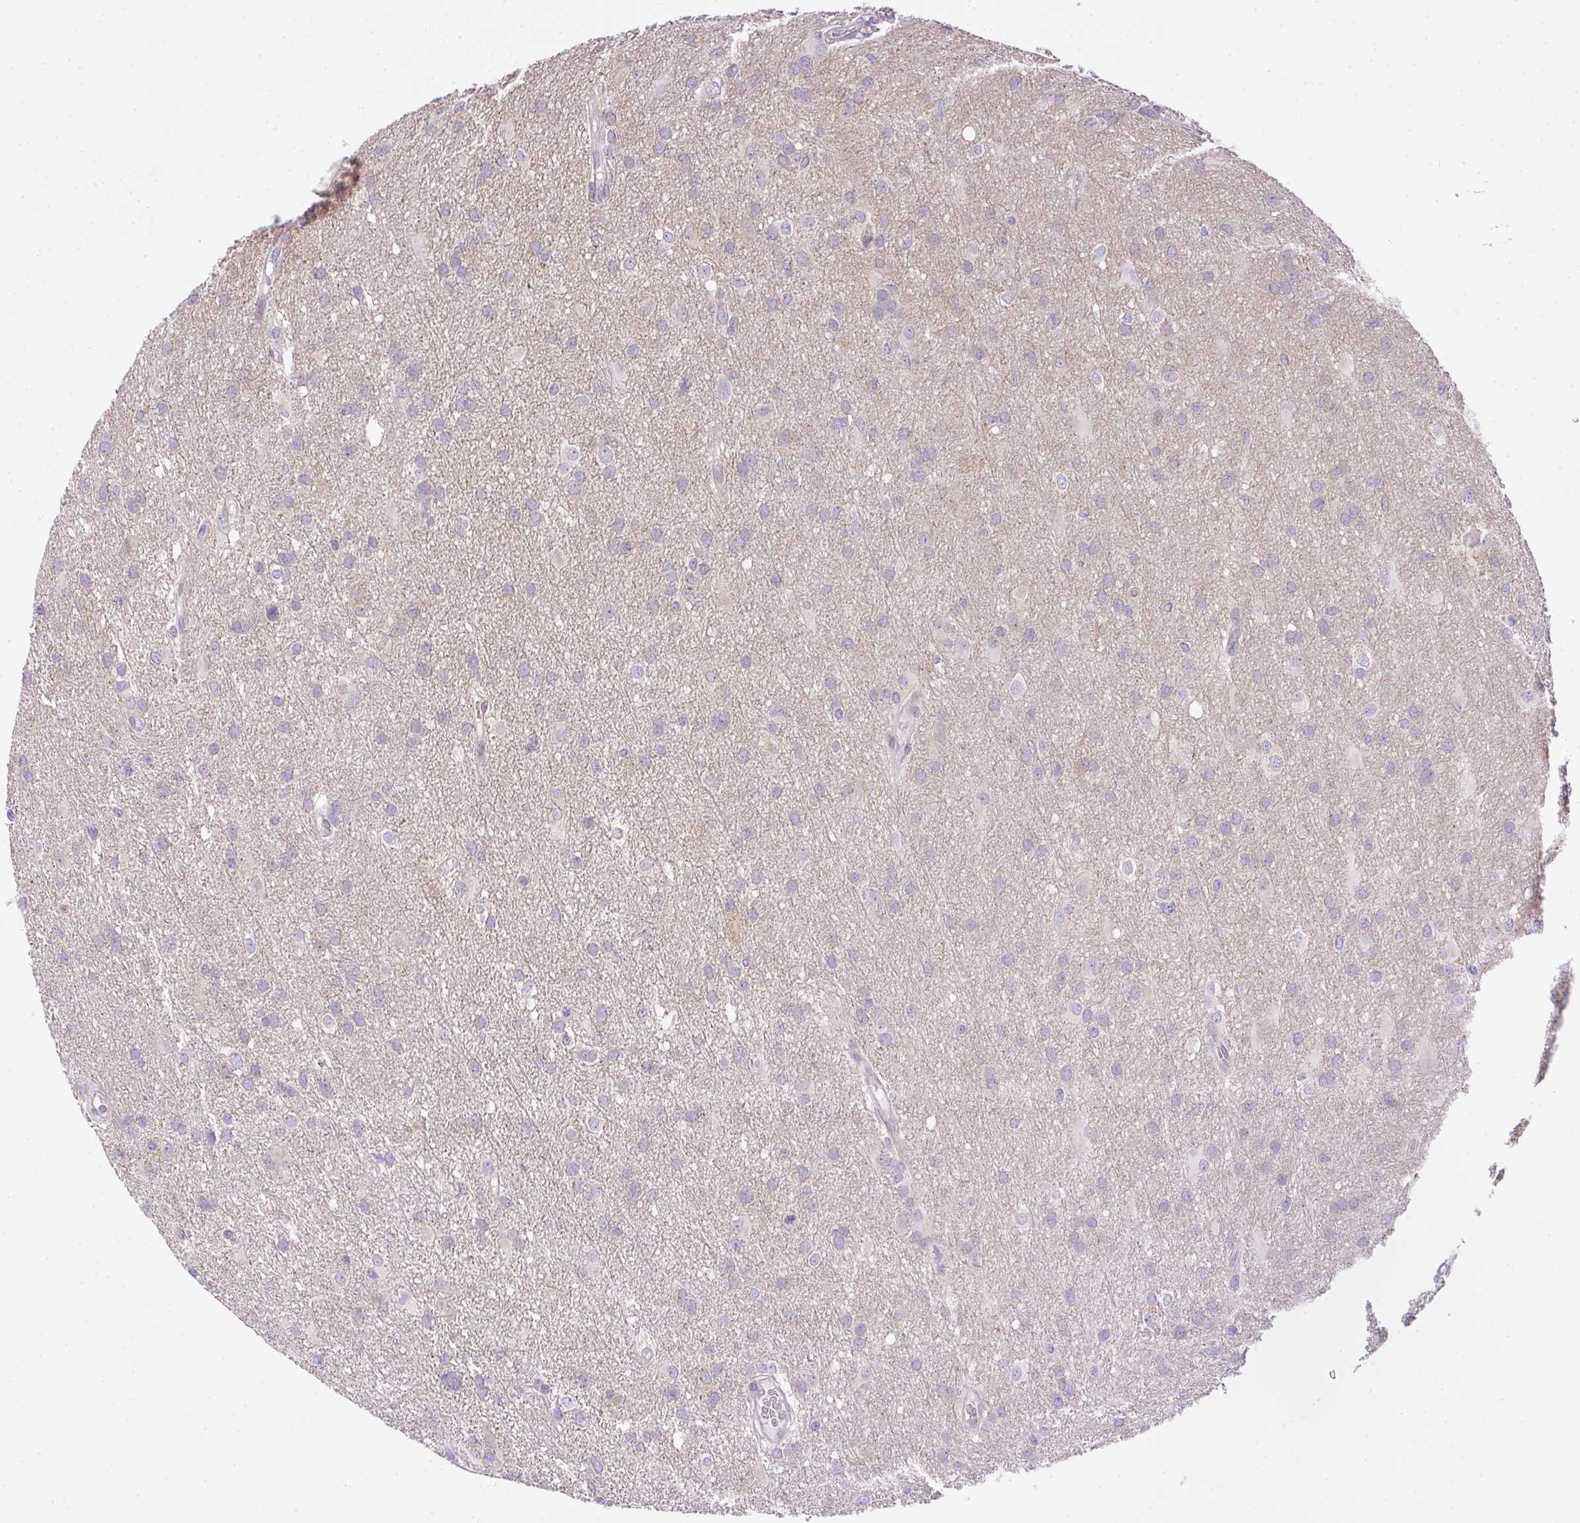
{"staining": {"intensity": "negative", "quantity": "none", "location": "none"}, "tissue": "glioma", "cell_type": "Tumor cells", "image_type": "cancer", "snomed": [{"axis": "morphology", "description": "Glioma, malignant, High grade"}, {"axis": "topography", "description": "Brain"}], "caption": "High power microscopy photomicrograph of an IHC micrograph of glioma, revealing no significant staining in tumor cells.", "gene": "TMEM237", "patient": {"sex": "male", "age": 53}}